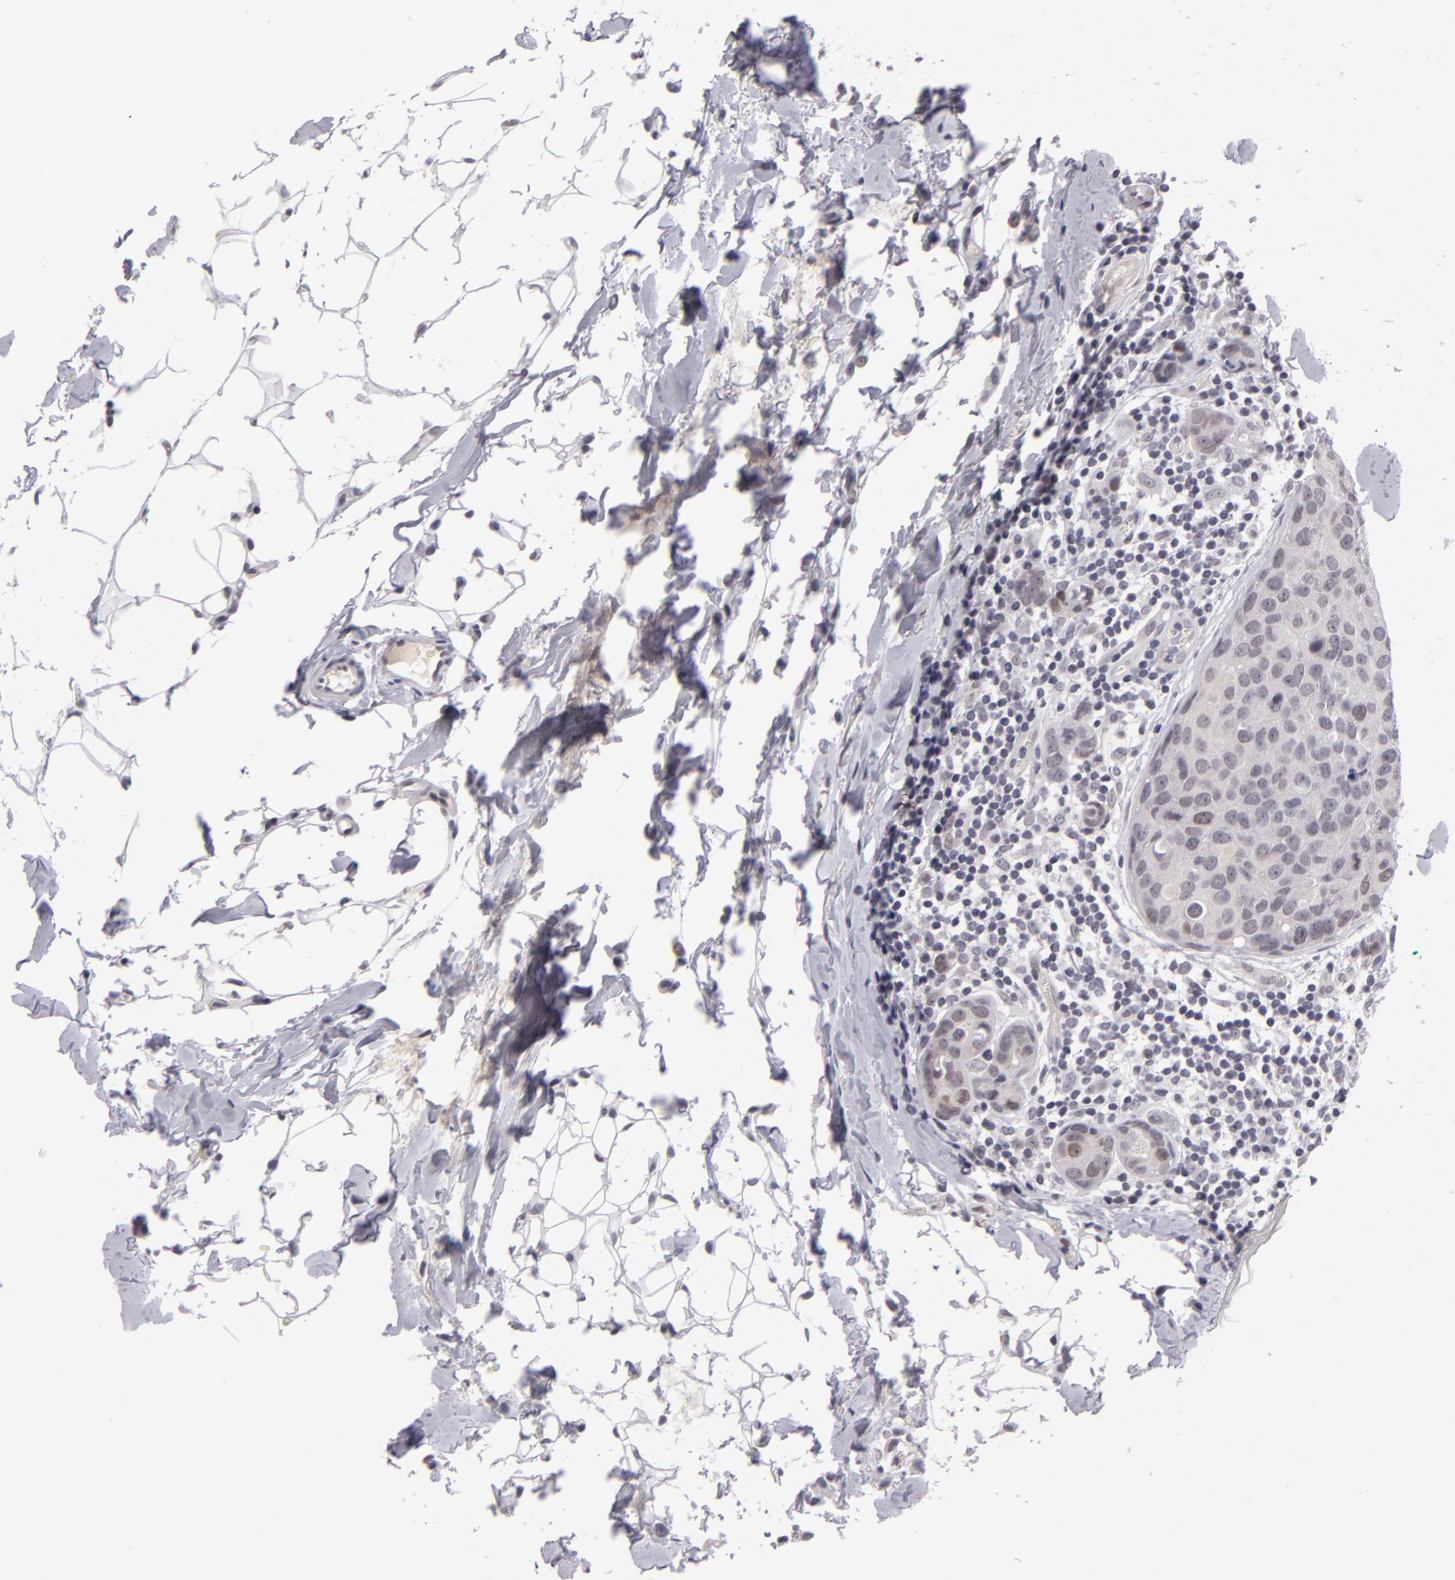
{"staining": {"intensity": "negative", "quantity": "none", "location": "none"}, "tissue": "breast cancer", "cell_type": "Tumor cells", "image_type": "cancer", "snomed": [{"axis": "morphology", "description": "Duct carcinoma"}, {"axis": "topography", "description": "Breast"}], "caption": "A photomicrograph of human breast cancer is negative for staining in tumor cells. (DAB IHC with hematoxylin counter stain).", "gene": "ZNF205", "patient": {"sex": "female", "age": 24}}